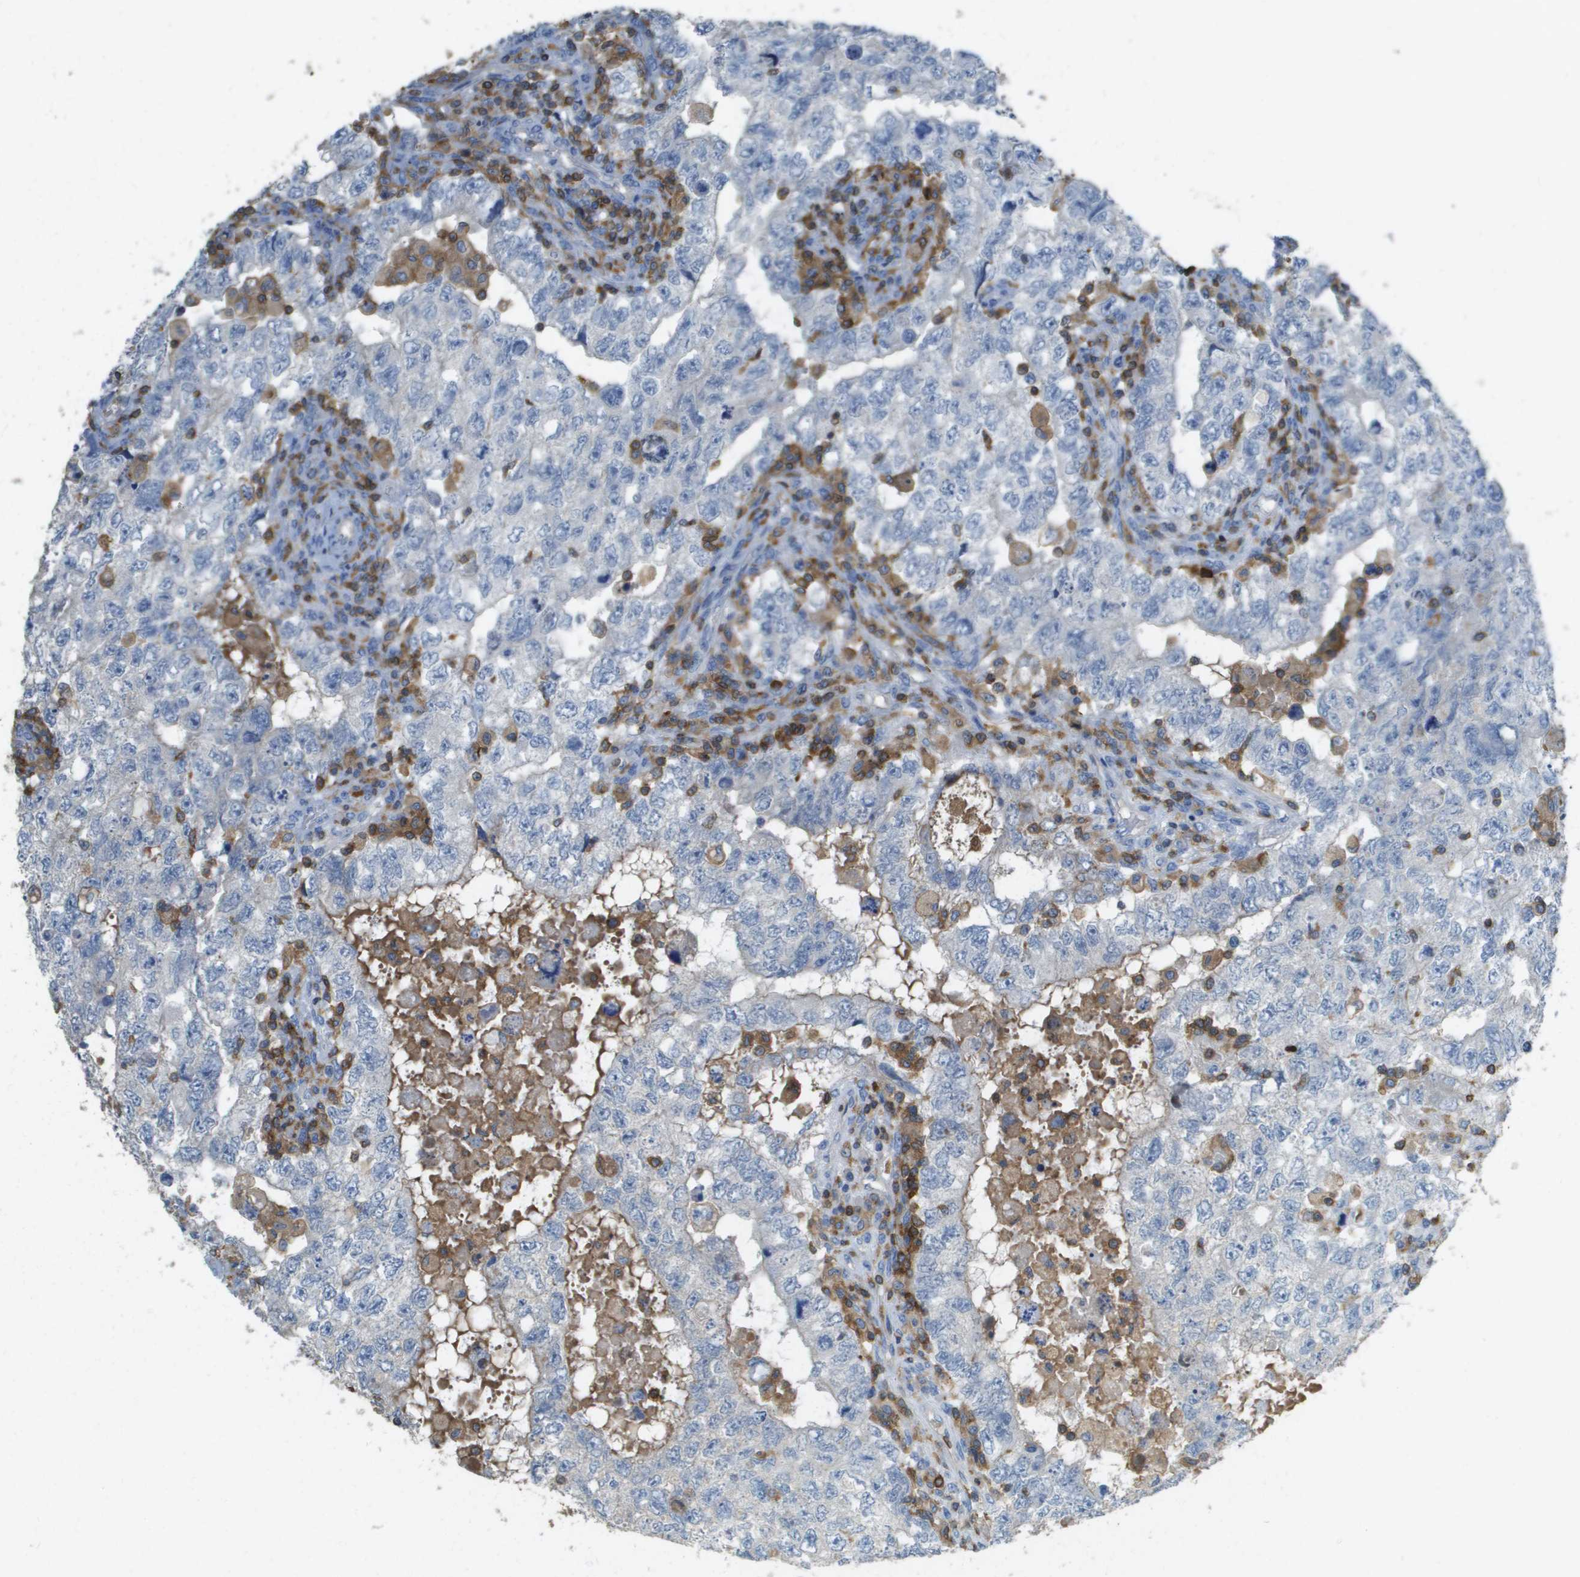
{"staining": {"intensity": "negative", "quantity": "none", "location": "none"}, "tissue": "testis cancer", "cell_type": "Tumor cells", "image_type": "cancer", "snomed": [{"axis": "morphology", "description": "Carcinoma, Embryonal, NOS"}, {"axis": "topography", "description": "Testis"}], "caption": "There is no significant positivity in tumor cells of testis cancer (embryonal carcinoma).", "gene": "APBB1IP", "patient": {"sex": "male", "age": 36}}